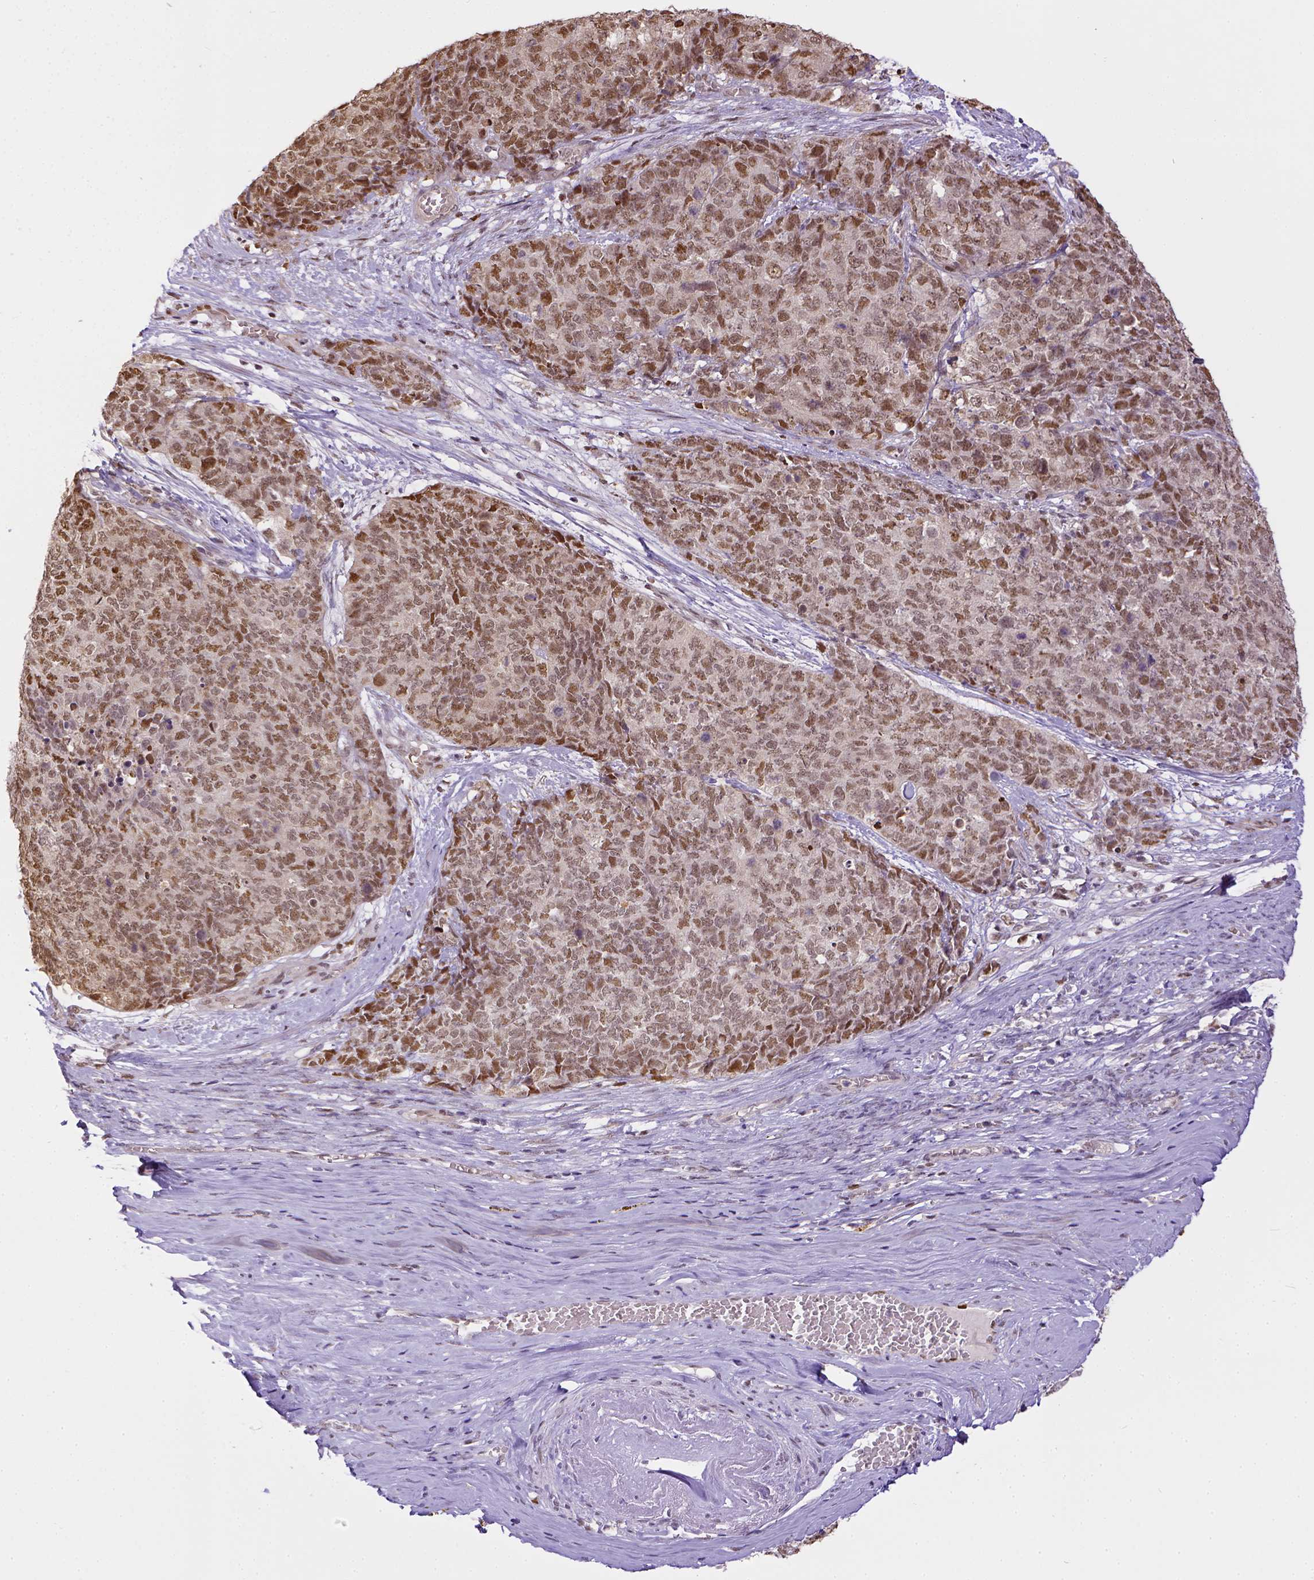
{"staining": {"intensity": "moderate", "quantity": ">75%", "location": "nuclear"}, "tissue": "cervical cancer", "cell_type": "Tumor cells", "image_type": "cancer", "snomed": [{"axis": "morphology", "description": "Squamous cell carcinoma, NOS"}, {"axis": "topography", "description": "Cervix"}], "caption": "Immunohistochemical staining of cervical cancer shows moderate nuclear protein staining in approximately >75% of tumor cells.", "gene": "ERCC1", "patient": {"sex": "female", "age": 63}}